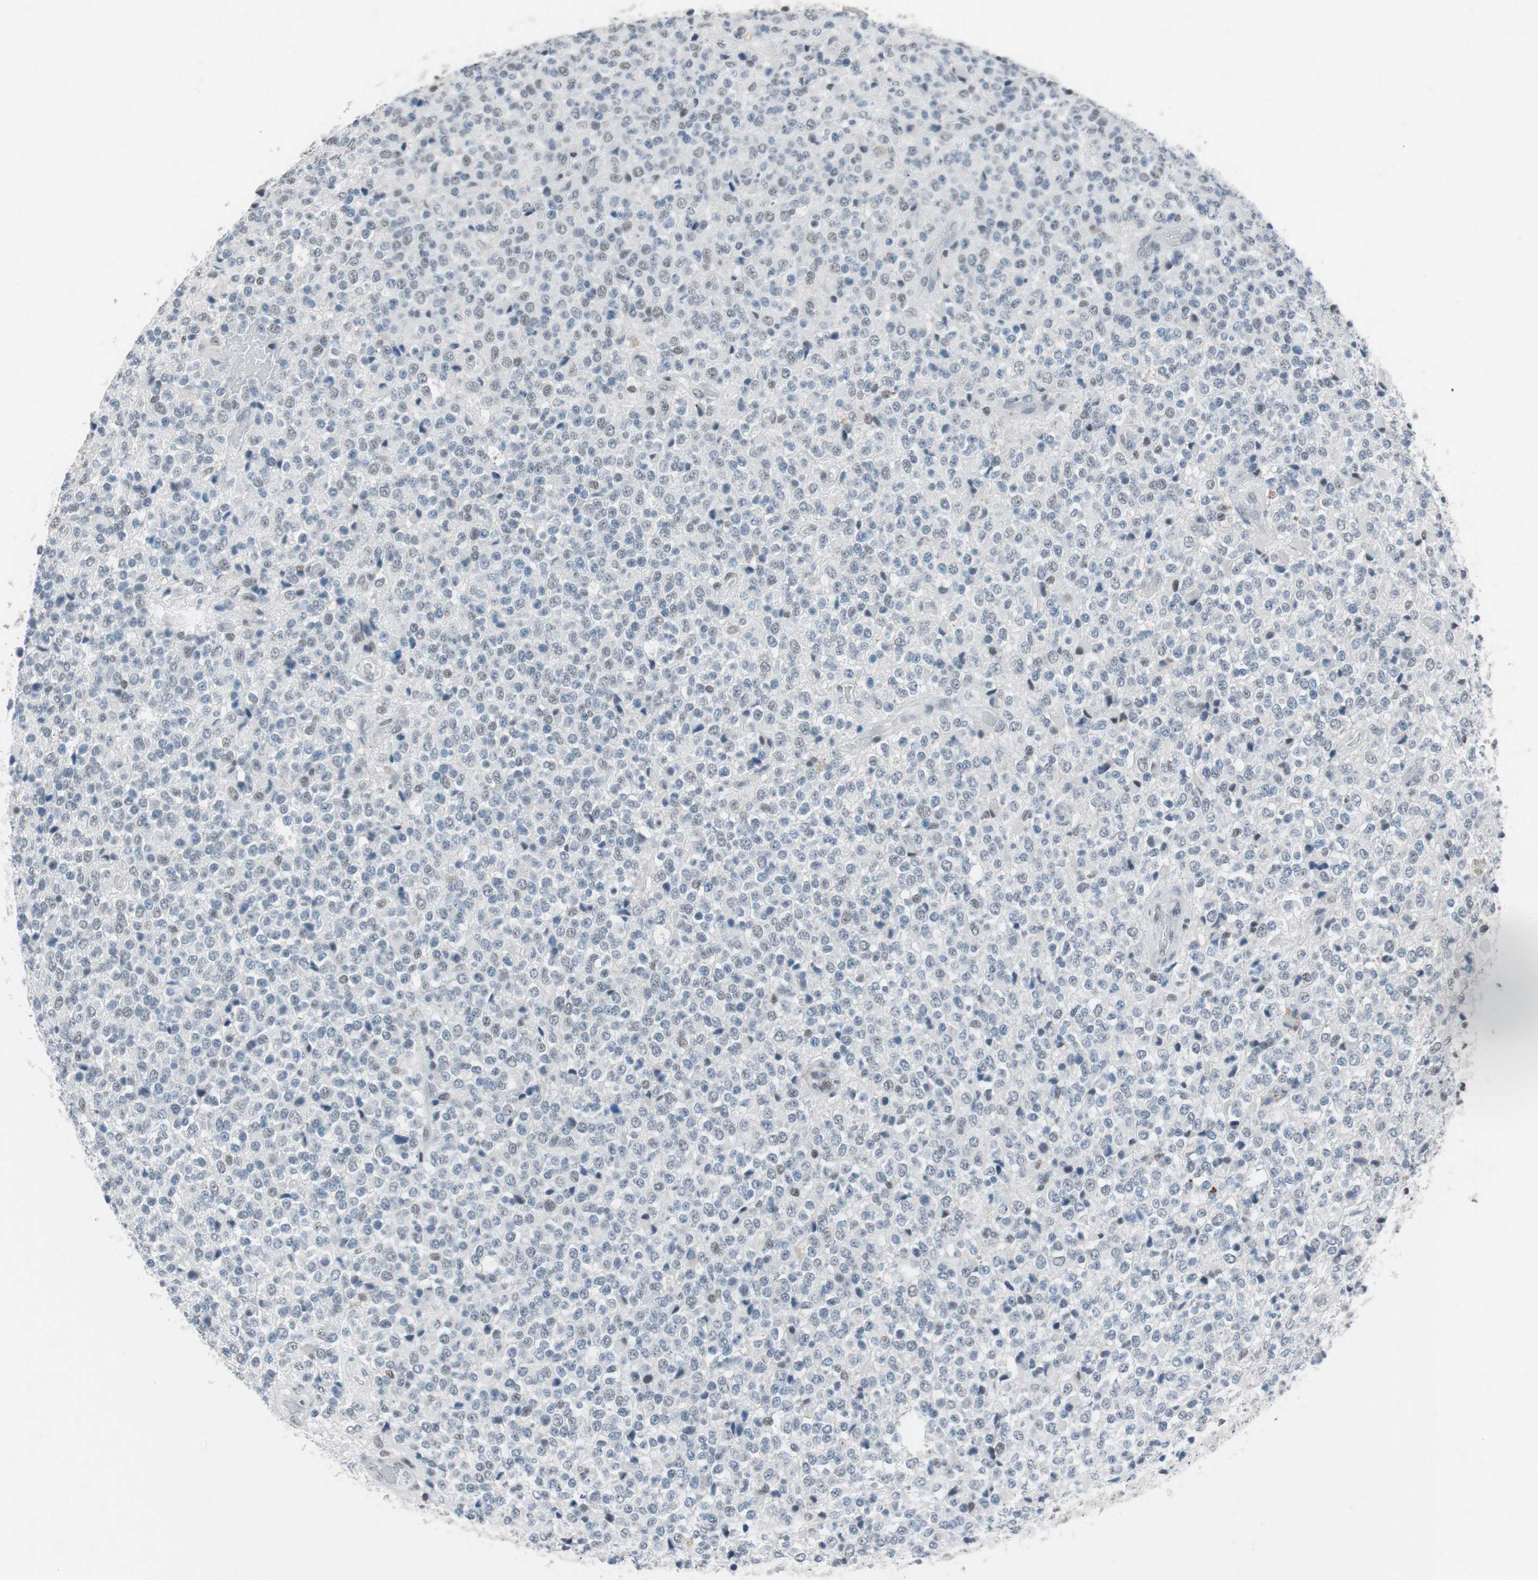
{"staining": {"intensity": "weak", "quantity": "<25%", "location": "nuclear"}, "tissue": "glioma", "cell_type": "Tumor cells", "image_type": "cancer", "snomed": [{"axis": "morphology", "description": "Glioma, malignant, High grade"}, {"axis": "topography", "description": "pancreas cauda"}], "caption": "Immunohistochemistry (IHC) of malignant high-grade glioma shows no expression in tumor cells.", "gene": "ARID1A", "patient": {"sex": "male", "age": 60}}